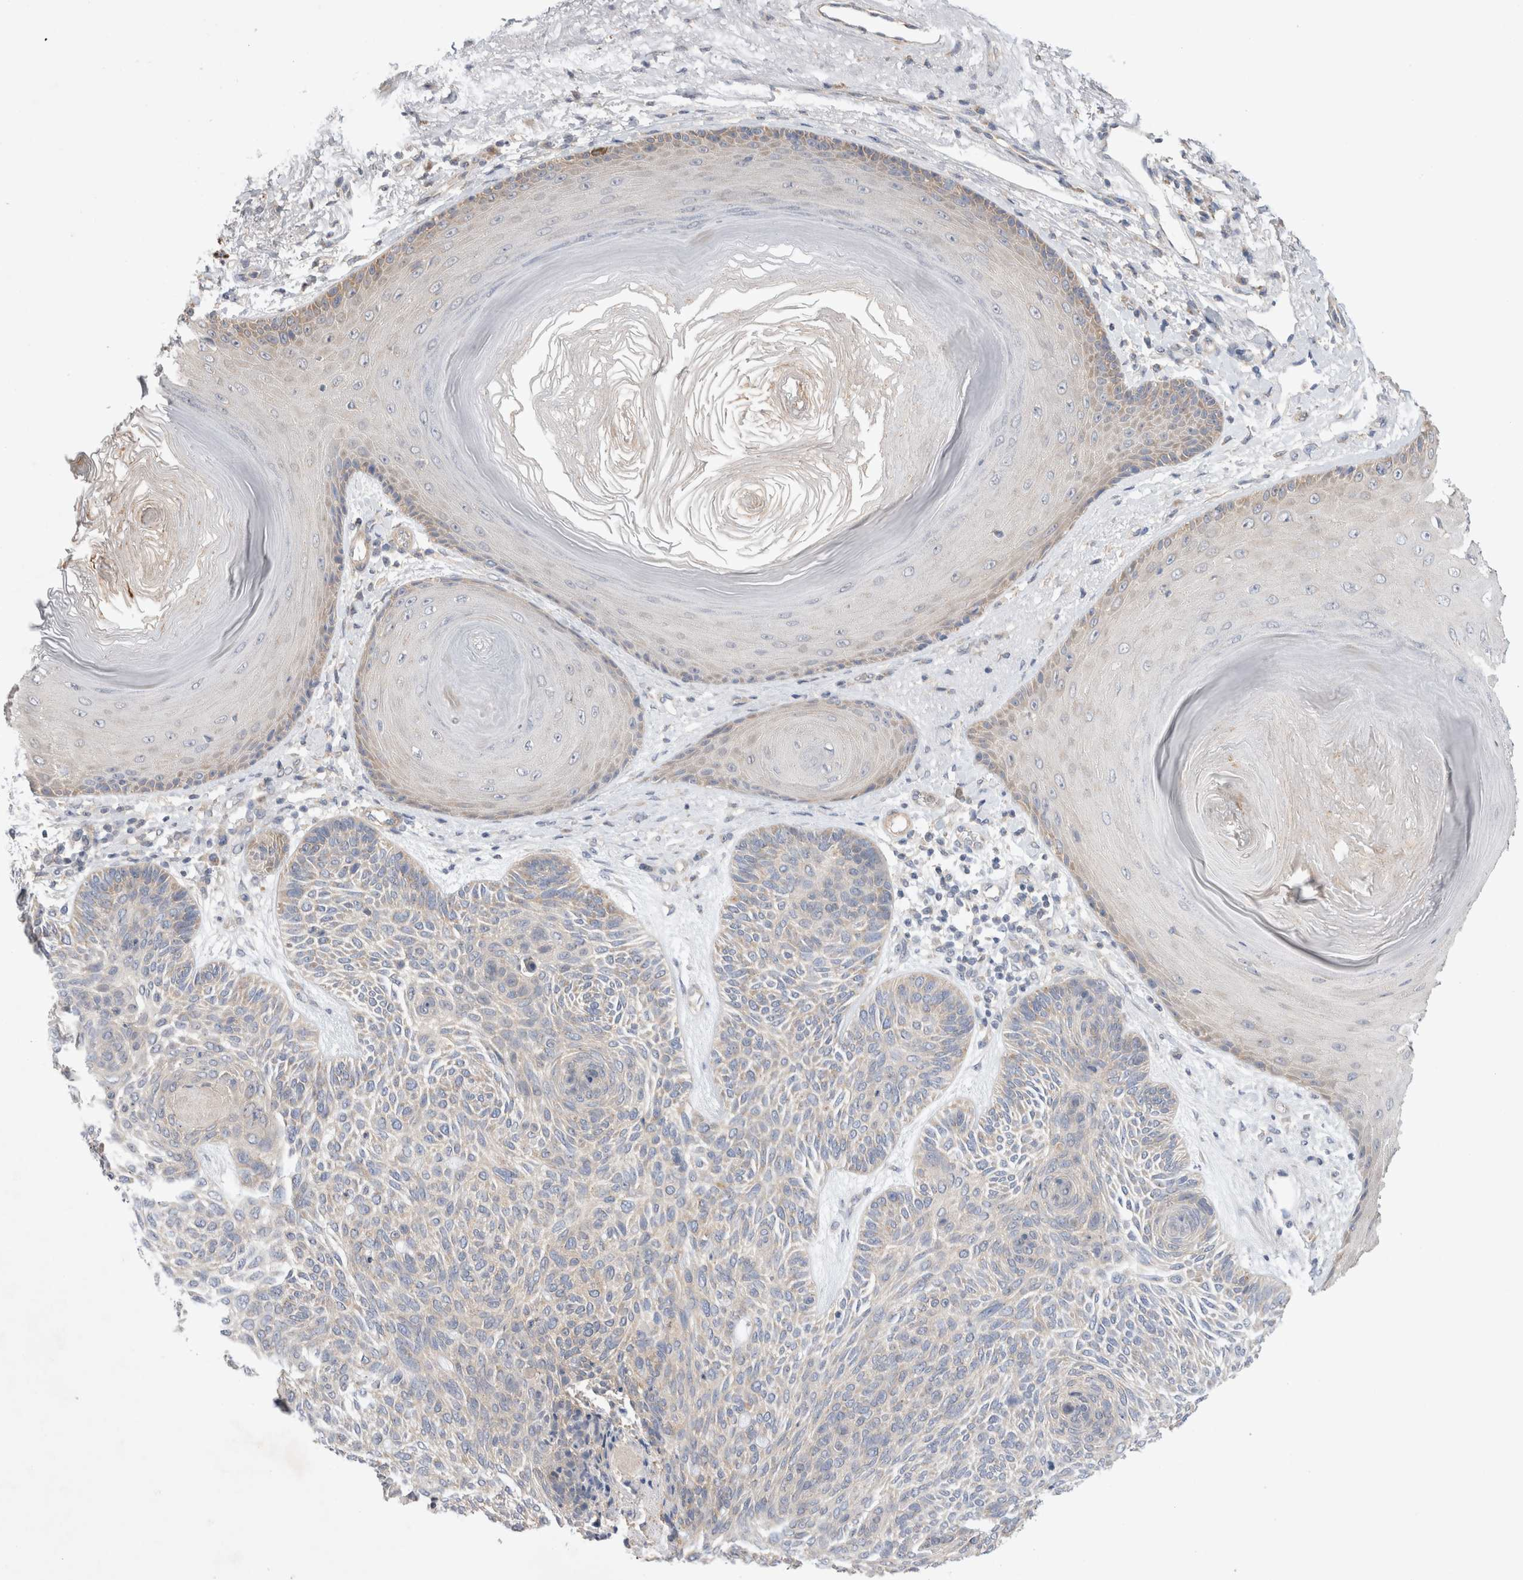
{"staining": {"intensity": "negative", "quantity": "none", "location": "none"}, "tissue": "skin cancer", "cell_type": "Tumor cells", "image_type": "cancer", "snomed": [{"axis": "morphology", "description": "Basal cell carcinoma"}, {"axis": "topography", "description": "Skin"}], "caption": "Tumor cells show no significant protein positivity in skin basal cell carcinoma.", "gene": "IFT74", "patient": {"sex": "male", "age": 55}}